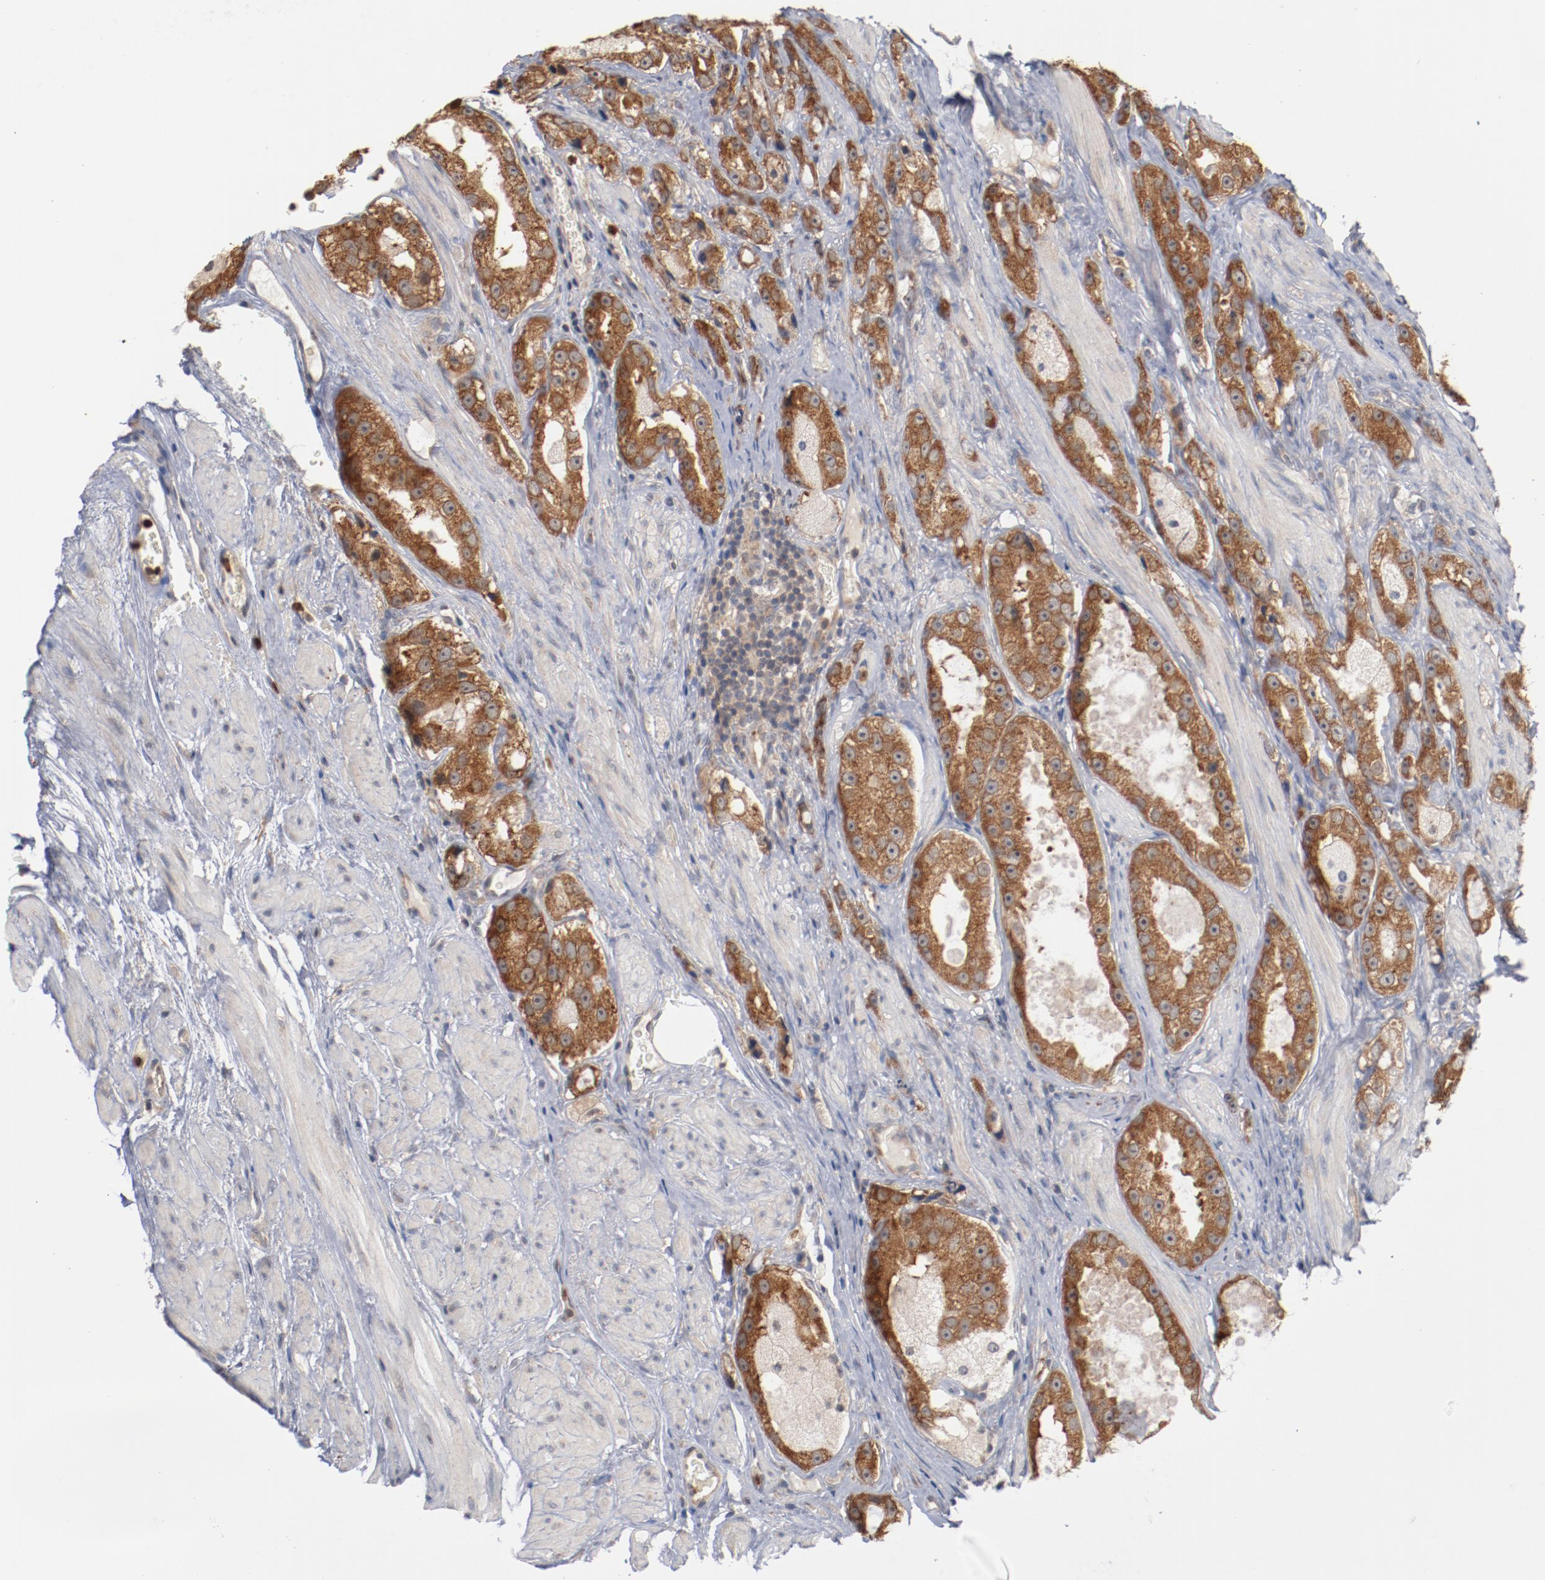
{"staining": {"intensity": "moderate", "quantity": ">75%", "location": "cytoplasmic/membranous"}, "tissue": "prostate cancer", "cell_type": "Tumor cells", "image_type": "cancer", "snomed": [{"axis": "morphology", "description": "Adenocarcinoma, High grade"}, {"axis": "topography", "description": "Prostate"}], "caption": "Moderate cytoplasmic/membranous expression is present in about >75% of tumor cells in high-grade adenocarcinoma (prostate). (IHC, brightfield microscopy, high magnification).", "gene": "RNASE11", "patient": {"sex": "male", "age": 63}}